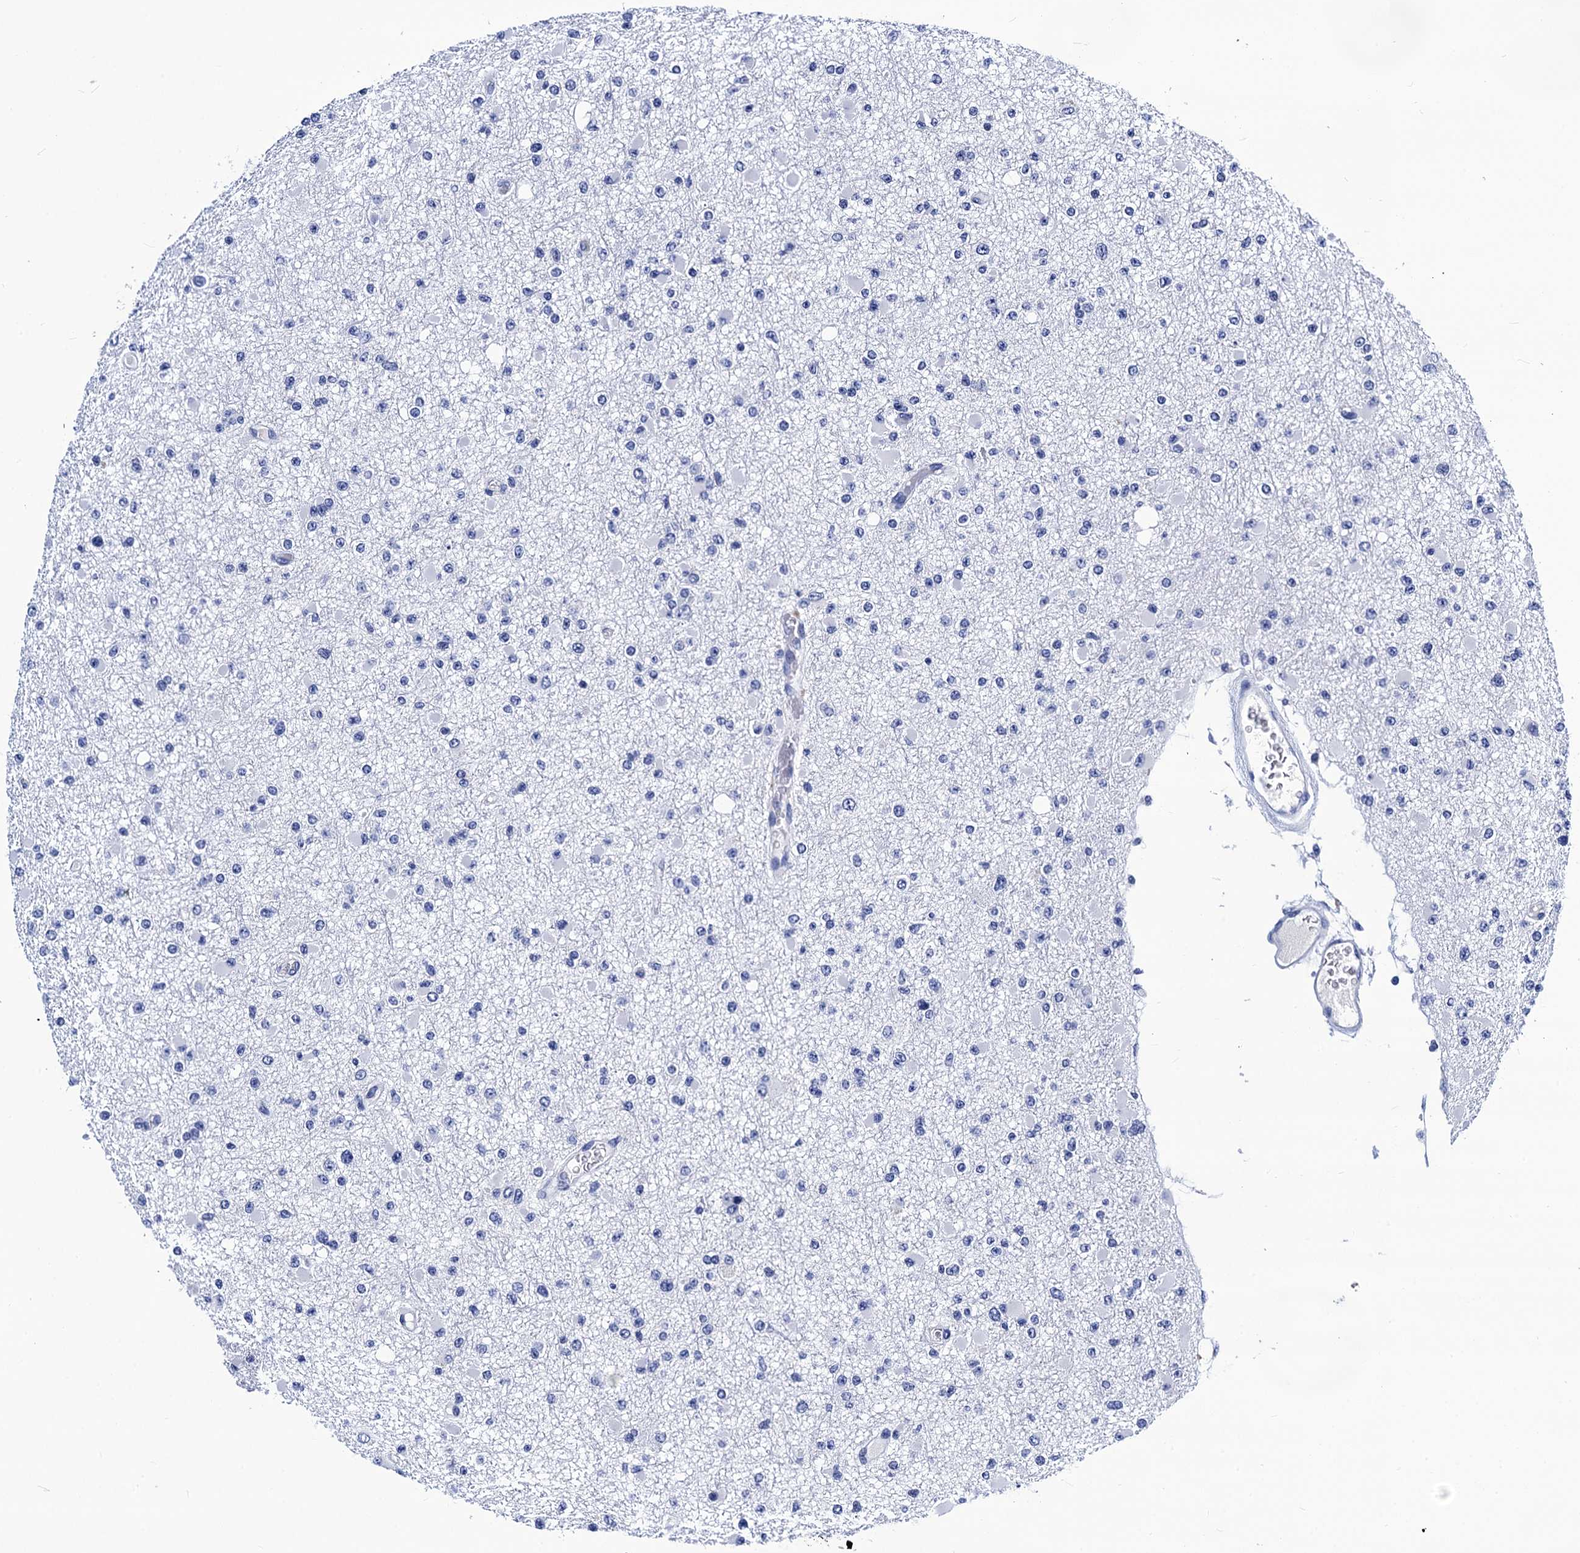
{"staining": {"intensity": "negative", "quantity": "none", "location": "none"}, "tissue": "glioma", "cell_type": "Tumor cells", "image_type": "cancer", "snomed": [{"axis": "morphology", "description": "Glioma, malignant, Low grade"}, {"axis": "topography", "description": "Brain"}], "caption": "Photomicrograph shows no significant protein staining in tumor cells of glioma.", "gene": "LRRC30", "patient": {"sex": "female", "age": 22}}